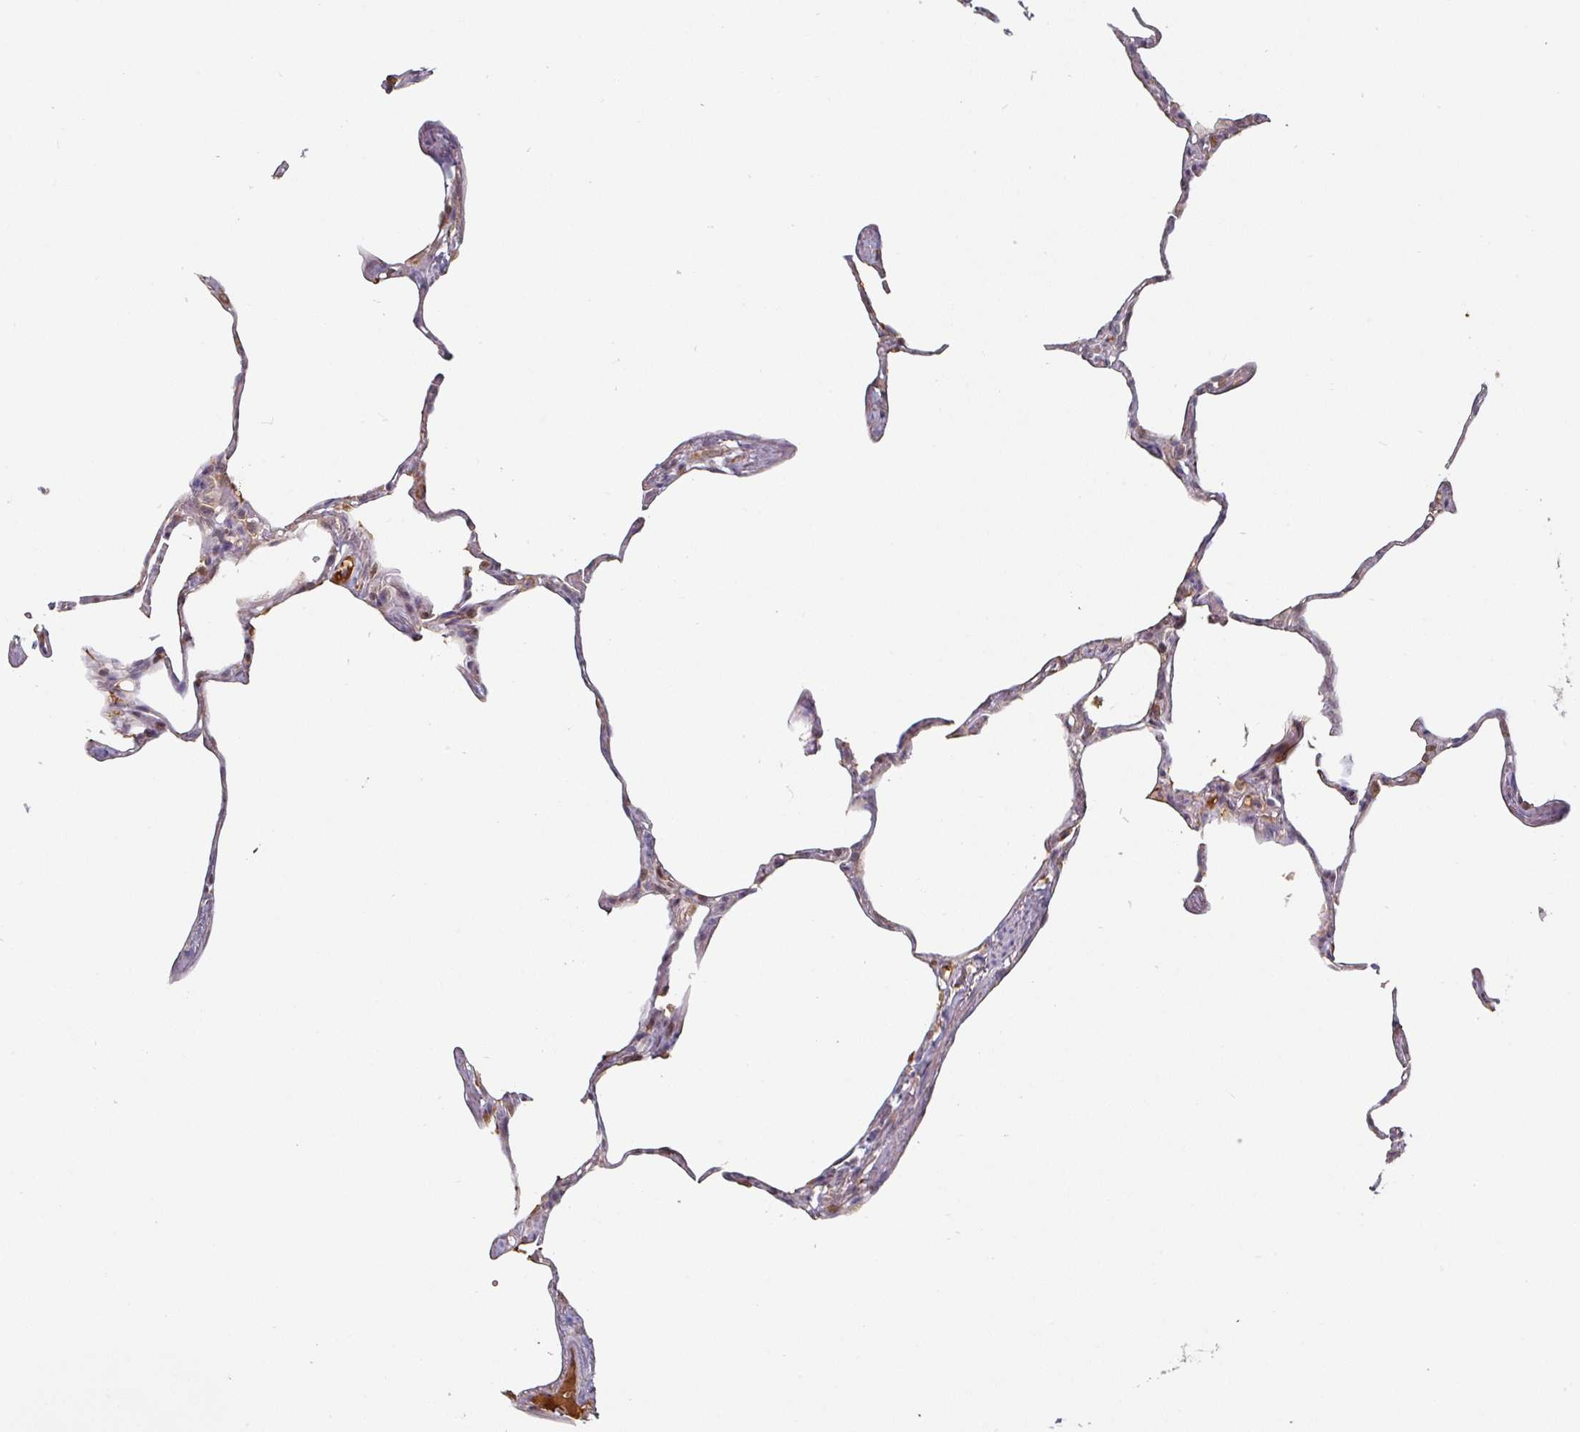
{"staining": {"intensity": "weak", "quantity": "25%-75%", "location": "cytoplasmic/membranous"}, "tissue": "lung", "cell_type": "Alveolar cells", "image_type": "normal", "snomed": [{"axis": "morphology", "description": "Normal tissue, NOS"}, {"axis": "topography", "description": "Lung"}], "caption": "DAB (3,3'-diaminobenzidine) immunohistochemical staining of unremarkable human lung reveals weak cytoplasmic/membranous protein positivity in about 25%-75% of alveolar cells.", "gene": "CEP78", "patient": {"sex": "male", "age": 65}}